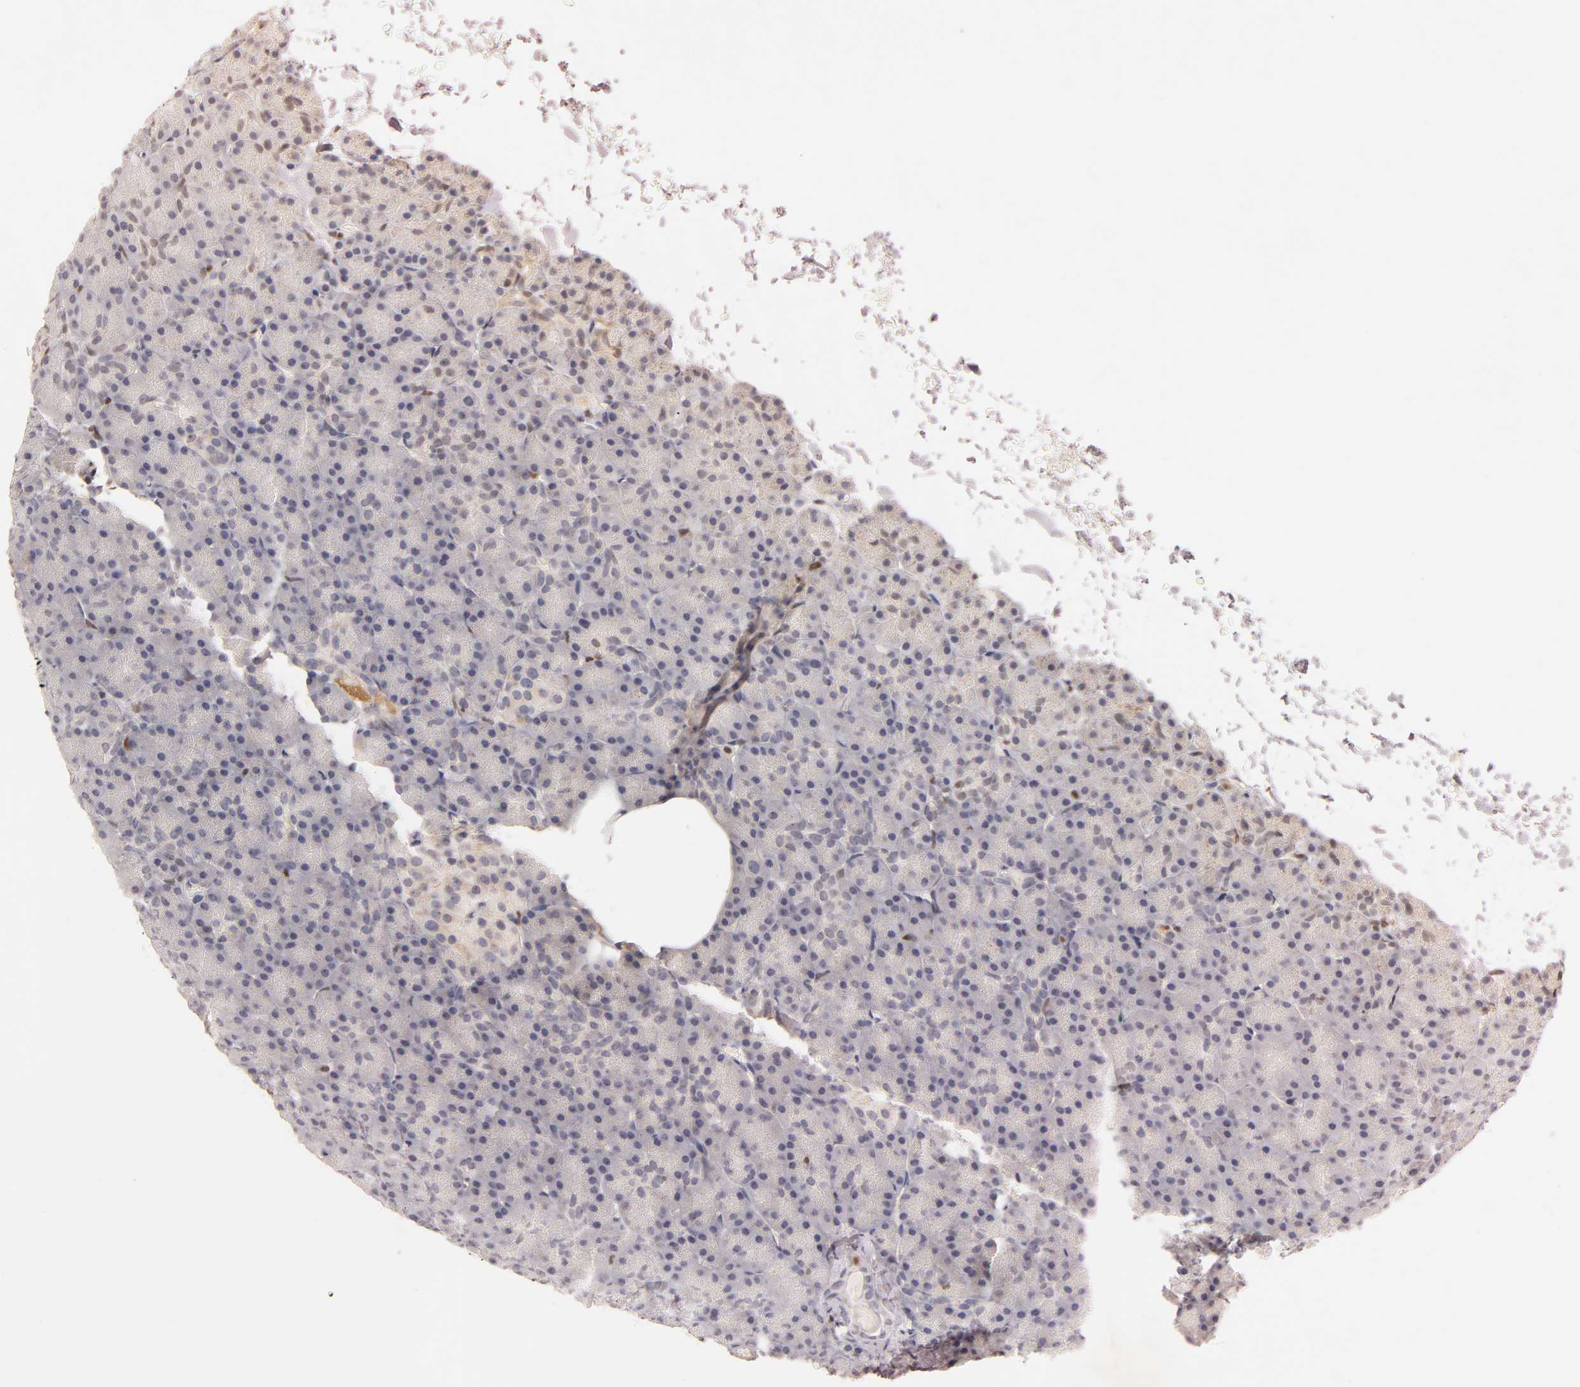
{"staining": {"intensity": "negative", "quantity": "none", "location": "none"}, "tissue": "pancreas", "cell_type": "Exocrine glandular cells", "image_type": "normal", "snomed": [{"axis": "morphology", "description": "Normal tissue, NOS"}, {"axis": "topography", "description": "Pancreas"}], "caption": "Protein analysis of benign pancreas exhibits no significant expression in exocrine glandular cells.", "gene": "RUNX1", "patient": {"sex": "female", "age": 43}}